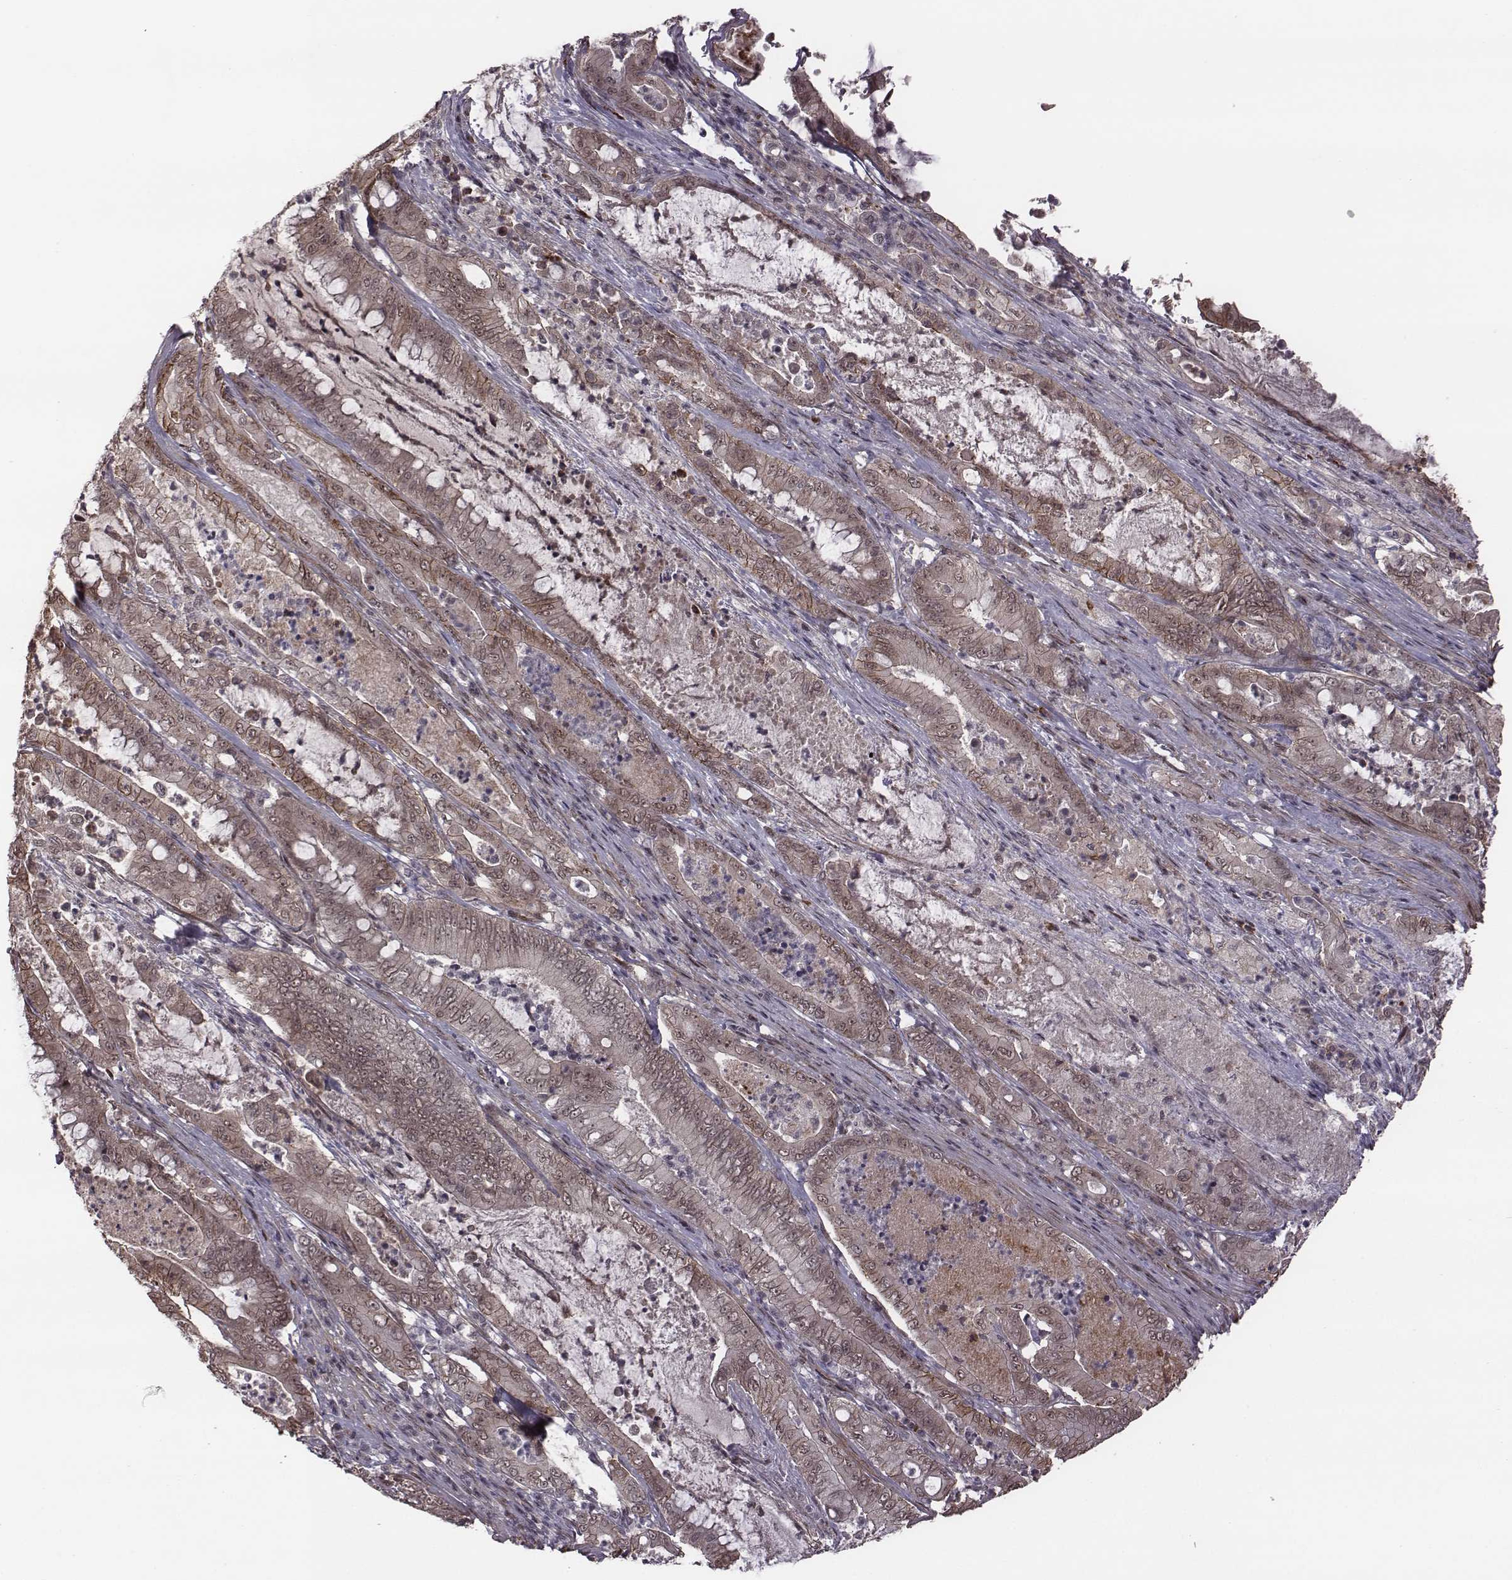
{"staining": {"intensity": "weak", "quantity": ">75%", "location": "cytoplasmic/membranous,nuclear"}, "tissue": "pancreatic cancer", "cell_type": "Tumor cells", "image_type": "cancer", "snomed": [{"axis": "morphology", "description": "Adenocarcinoma, NOS"}, {"axis": "topography", "description": "Pancreas"}], "caption": "Immunohistochemical staining of human adenocarcinoma (pancreatic) displays low levels of weak cytoplasmic/membranous and nuclear staining in about >75% of tumor cells.", "gene": "RPL3", "patient": {"sex": "male", "age": 71}}